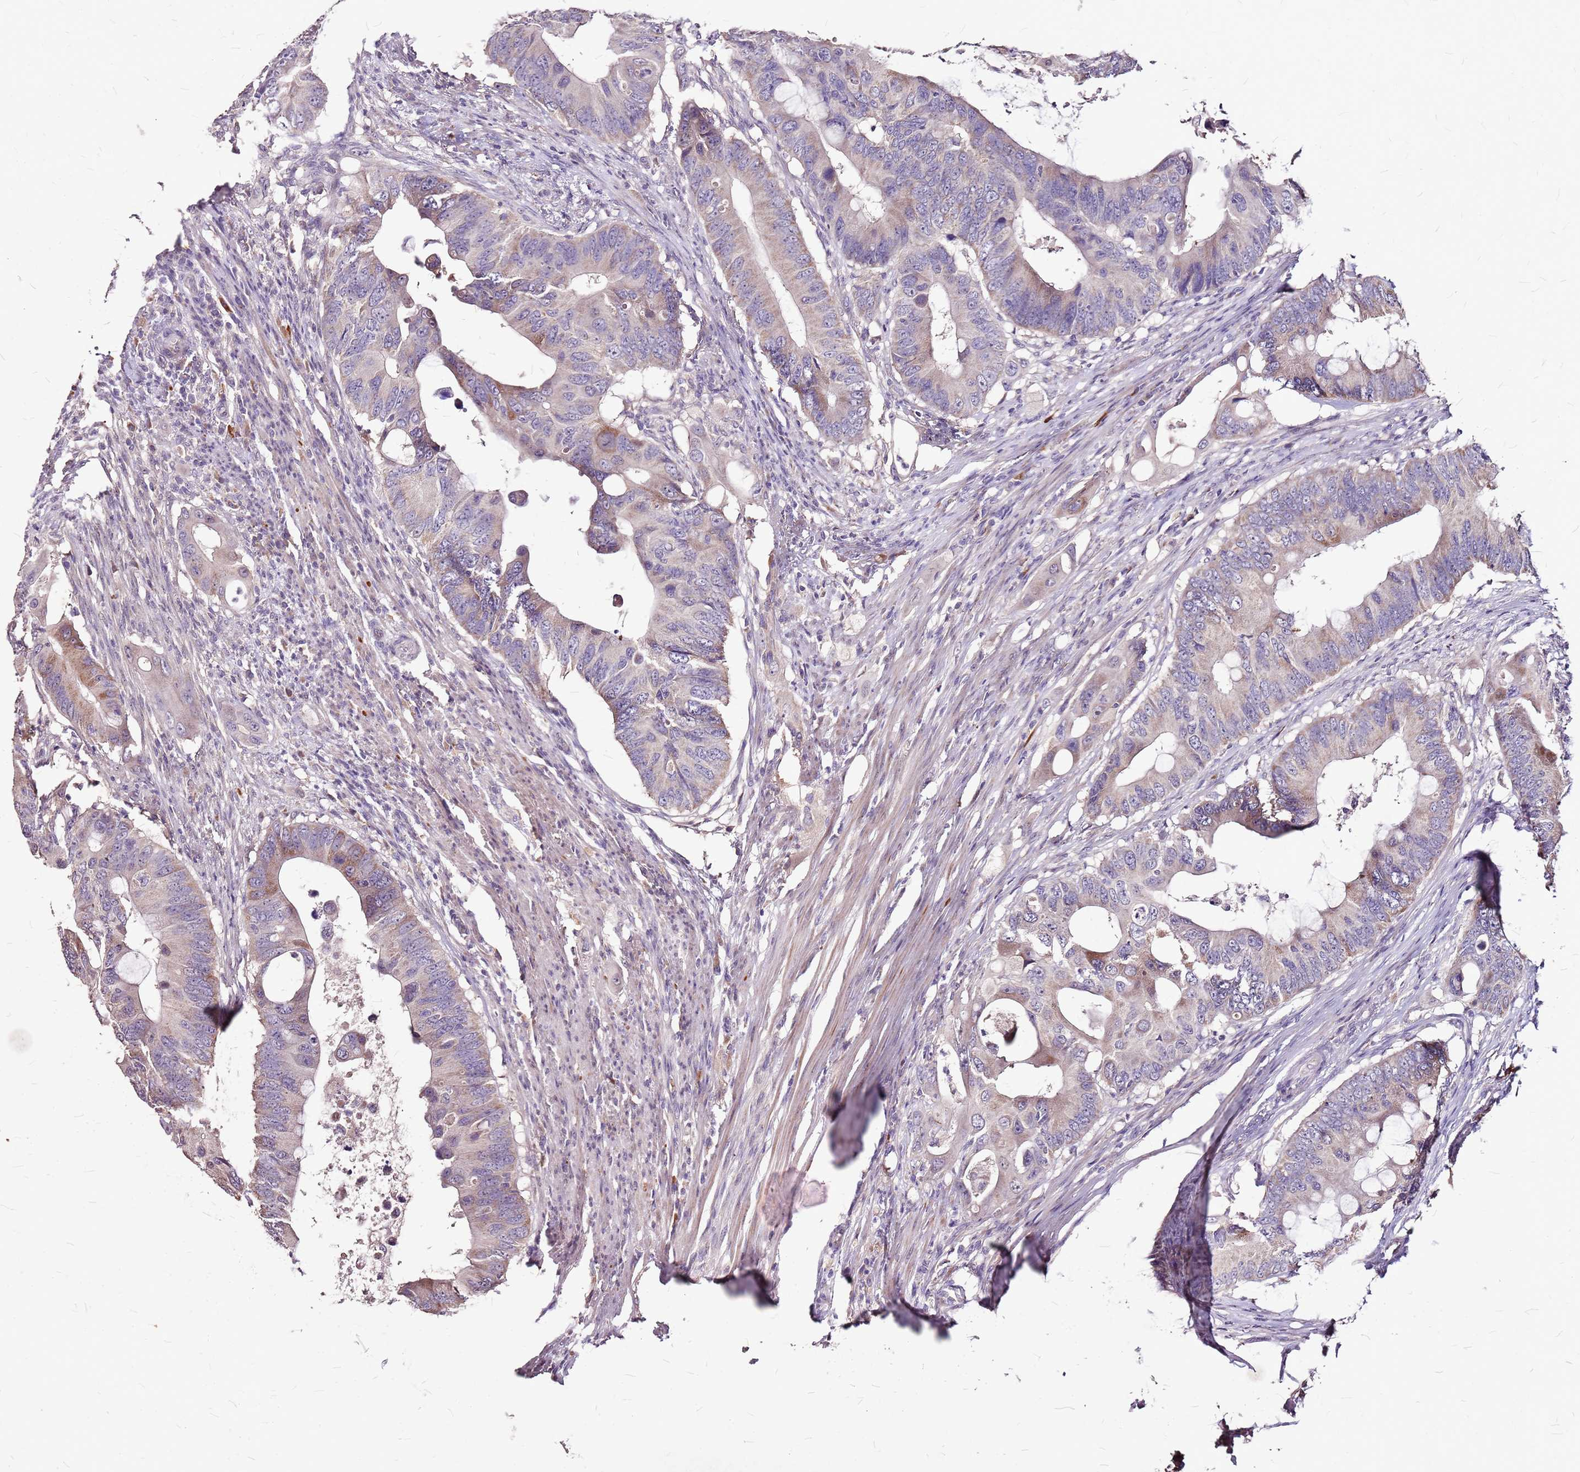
{"staining": {"intensity": "moderate", "quantity": "<25%", "location": "cytoplasmic/membranous"}, "tissue": "colorectal cancer", "cell_type": "Tumor cells", "image_type": "cancer", "snomed": [{"axis": "morphology", "description": "Adenocarcinoma, NOS"}, {"axis": "topography", "description": "Colon"}], "caption": "Immunohistochemistry (IHC) photomicrograph of human colorectal adenocarcinoma stained for a protein (brown), which demonstrates low levels of moderate cytoplasmic/membranous positivity in approximately <25% of tumor cells.", "gene": "DCDC2C", "patient": {"sex": "male", "age": 71}}